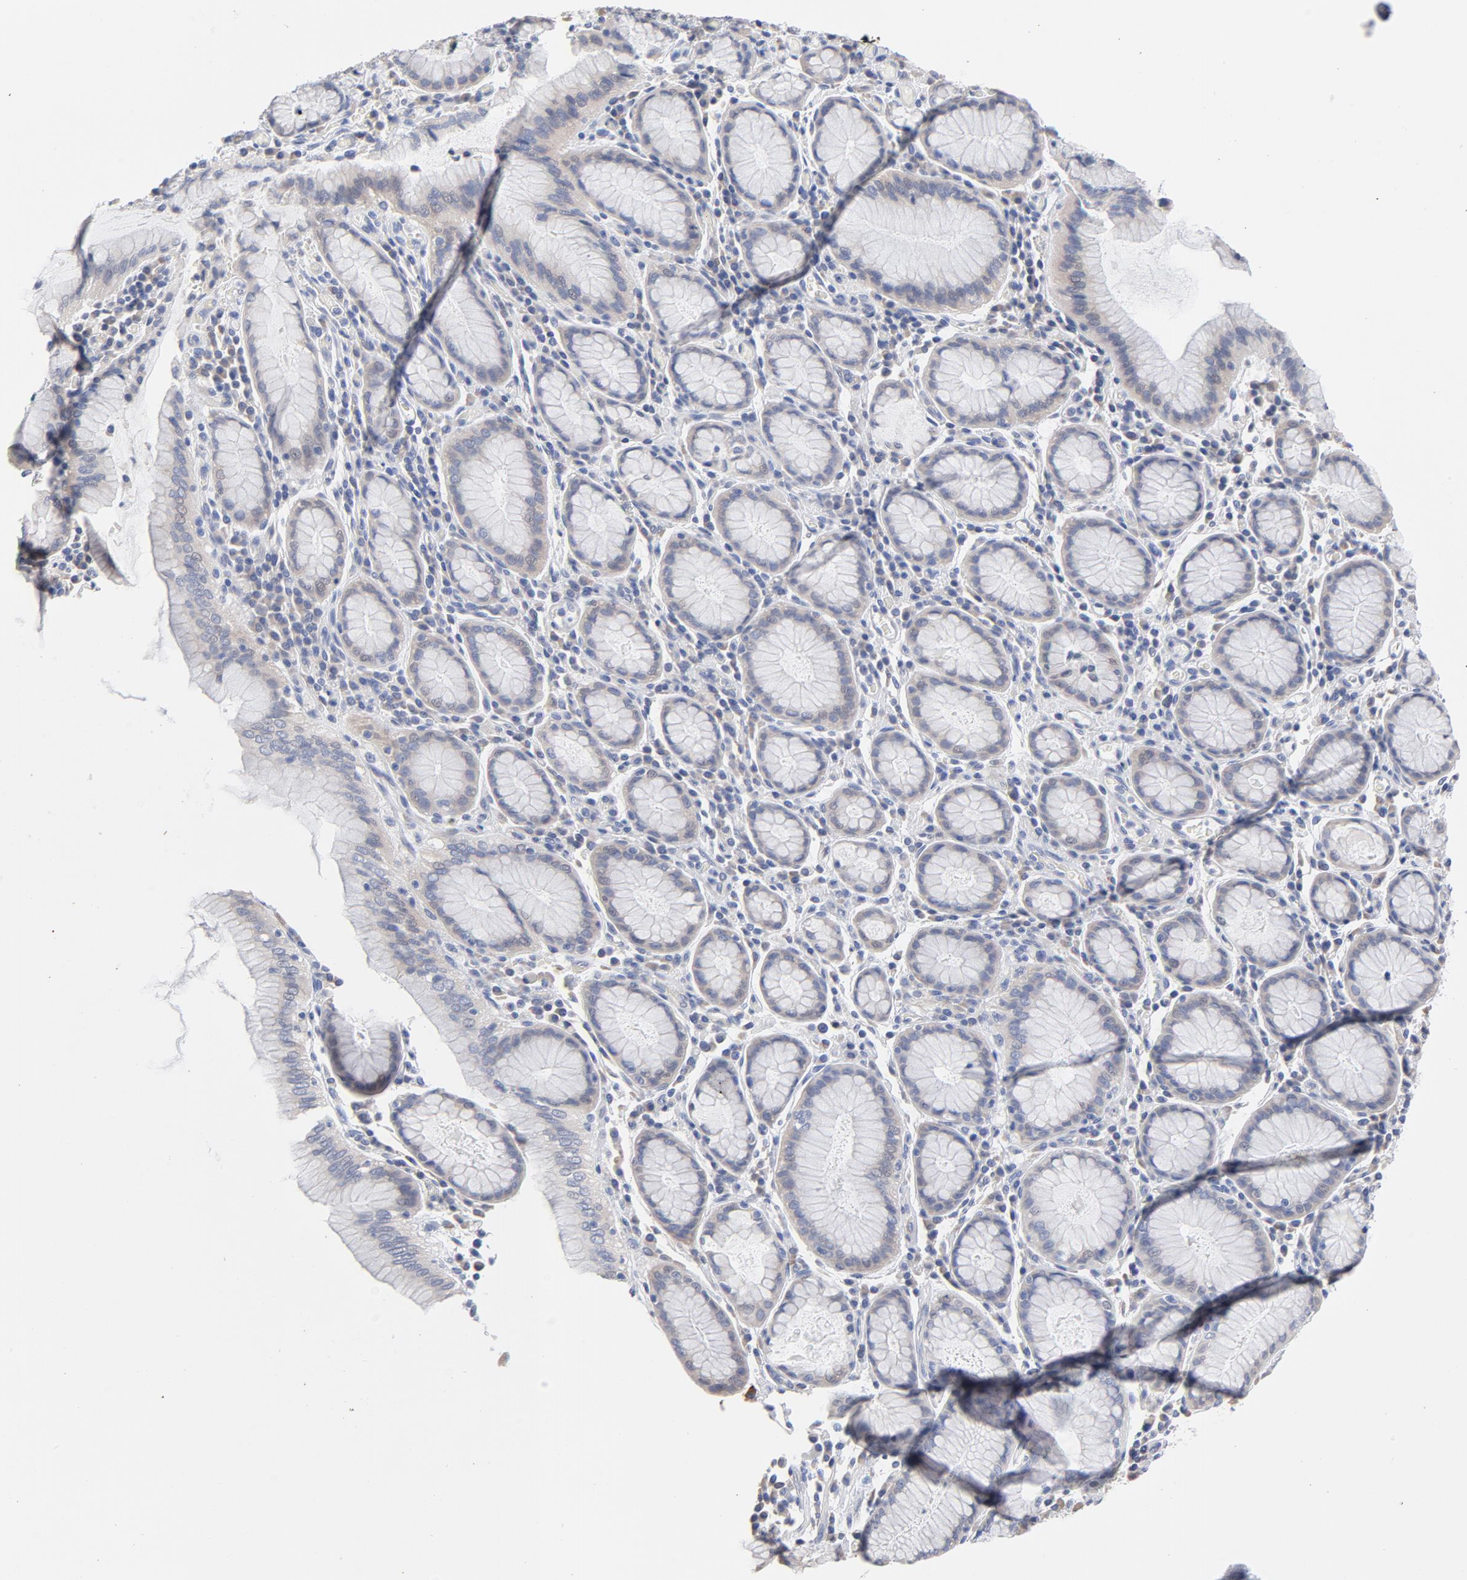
{"staining": {"intensity": "weak", "quantity": ">75%", "location": "cytoplasmic/membranous"}, "tissue": "stomach cancer", "cell_type": "Tumor cells", "image_type": "cancer", "snomed": [{"axis": "morphology", "description": "Adenocarcinoma, NOS"}, {"axis": "topography", "description": "Stomach, lower"}], "caption": "A brown stain highlights weak cytoplasmic/membranous staining of a protein in human adenocarcinoma (stomach) tumor cells. Immunohistochemistry (ihc) stains the protein of interest in brown and the nuclei are stained blue.", "gene": "CPE", "patient": {"sex": "male", "age": 88}}